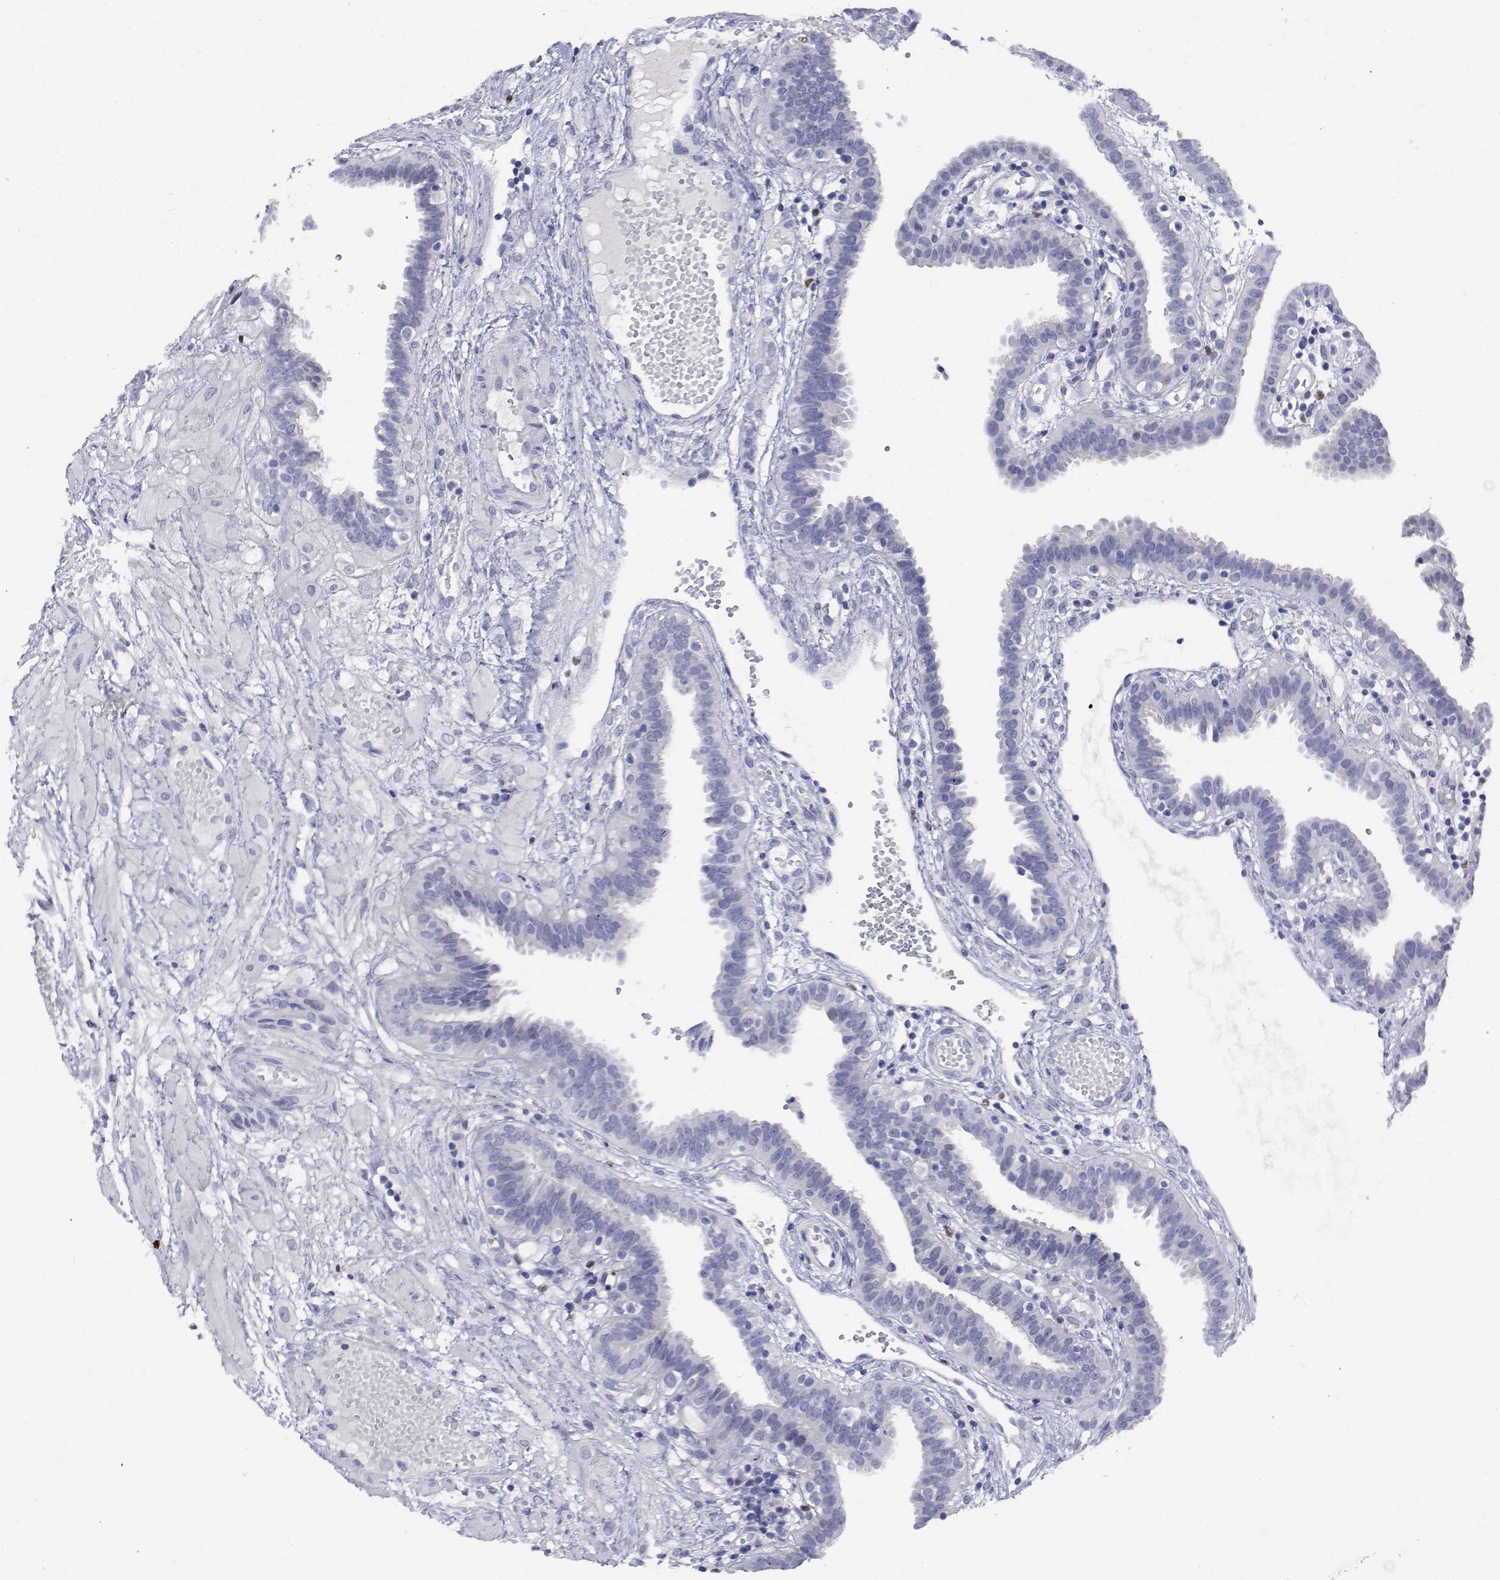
{"staining": {"intensity": "weak", "quantity": "<25%", "location": "cytoplasmic/membranous"}, "tissue": "fallopian tube", "cell_type": "Glandular cells", "image_type": "normal", "snomed": [{"axis": "morphology", "description": "Normal tissue, NOS"}, {"axis": "topography", "description": "Fallopian tube"}], "caption": "Immunohistochemistry of benign fallopian tube displays no staining in glandular cells. Nuclei are stained in blue.", "gene": "PLXNA4", "patient": {"sex": "female", "age": 37}}